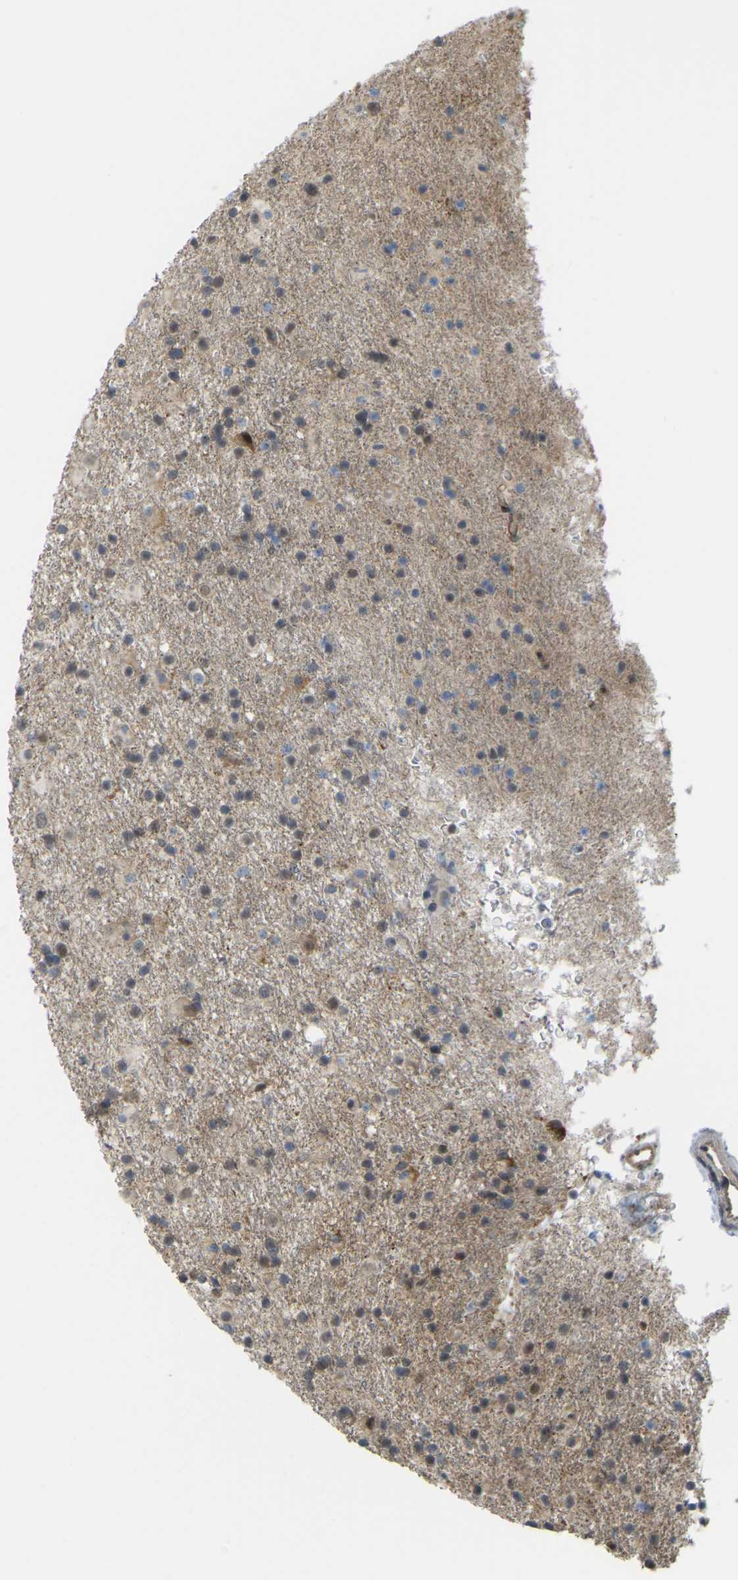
{"staining": {"intensity": "weak", "quantity": "25%-75%", "location": "cytoplasmic/membranous,nuclear"}, "tissue": "glioma", "cell_type": "Tumor cells", "image_type": "cancer", "snomed": [{"axis": "morphology", "description": "Glioma, malignant, Low grade"}, {"axis": "topography", "description": "Brain"}], "caption": "A micrograph of glioma stained for a protein demonstrates weak cytoplasmic/membranous and nuclear brown staining in tumor cells. (DAB IHC with brightfield microscopy, high magnification).", "gene": "SERPINB5", "patient": {"sex": "male", "age": 65}}